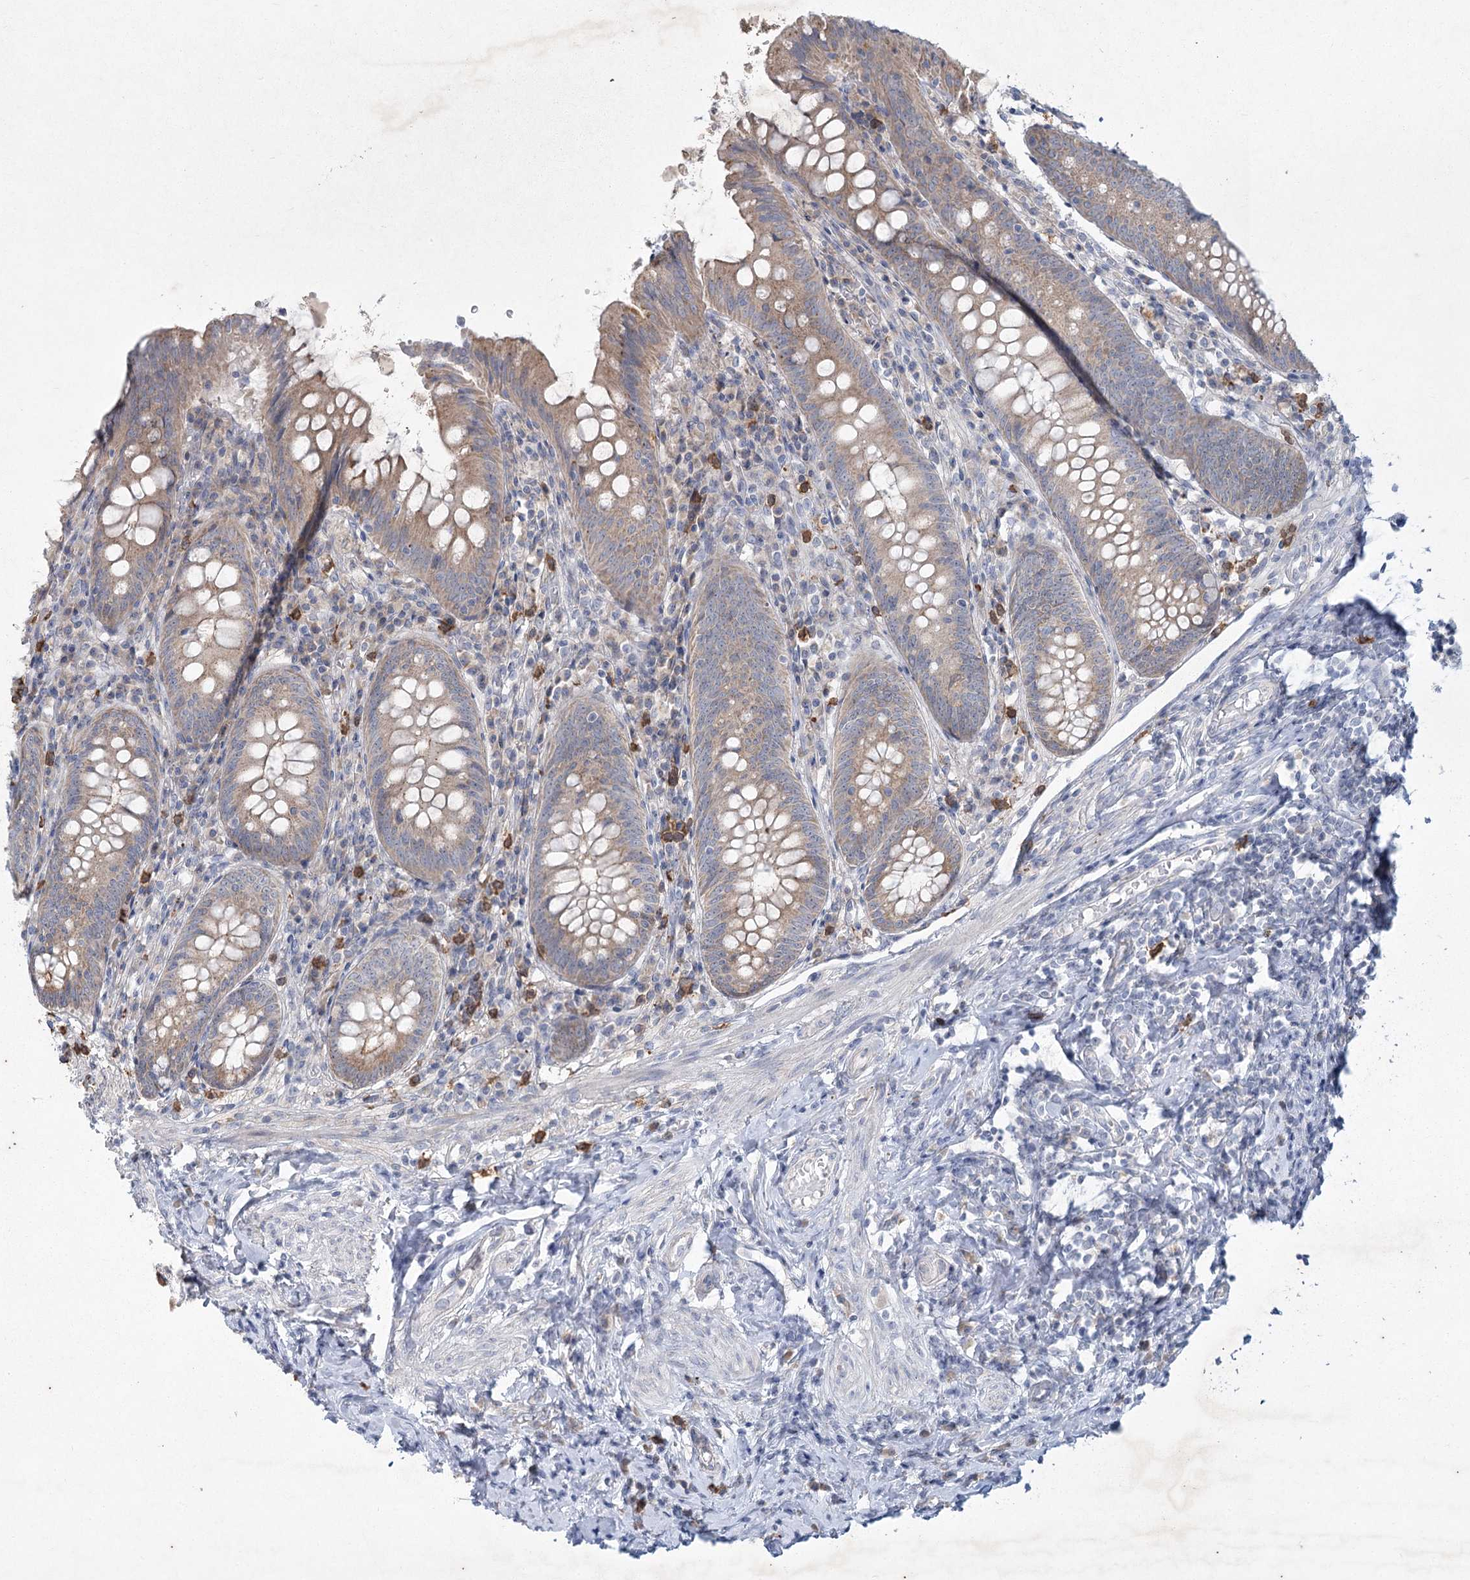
{"staining": {"intensity": "weak", "quantity": ">75%", "location": "cytoplasmic/membranous"}, "tissue": "appendix", "cell_type": "Glandular cells", "image_type": "normal", "snomed": [{"axis": "morphology", "description": "Normal tissue, NOS"}, {"axis": "topography", "description": "Appendix"}], "caption": "Glandular cells exhibit weak cytoplasmic/membranous positivity in about >75% of cells in benign appendix. The protein is stained brown, and the nuclei are stained in blue (DAB (3,3'-diaminobenzidine) IHC with brightfield microscopy, high magnification).", "gene": "PLA2G12A", "patient": {"sex": "female", "age": 54}}